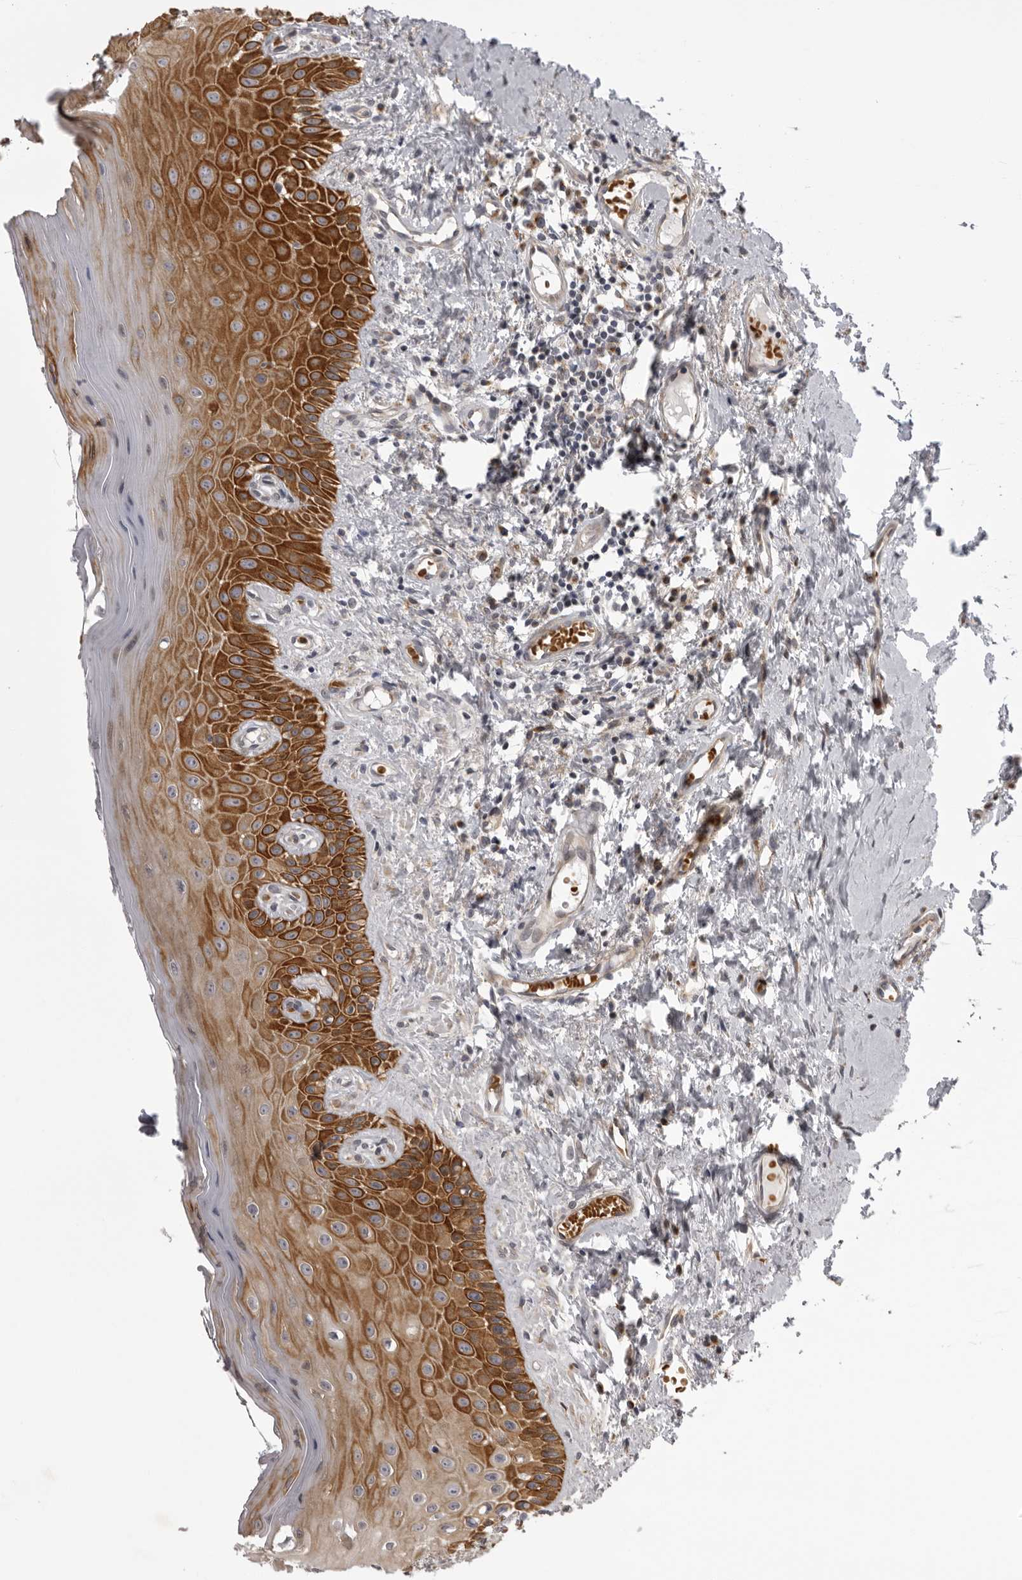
{"staining": {"intensity": "strong", "quantity": "25%-75%", "location": "cytoplasmic/membranous"}, "tissue": "oral mucosa", "cell_type": "Squamous epithelial cells", "image_type": "normal", "snomed": [{"axis": "morphology", "description": "Normal tissue, NOS"}, {"axis": "topography", "description": "Oral tissue"}], "caption": "Immunohistochemistry (IHC) (DAB) staining of normal oral mucosa demonstrates strong cytoplasmic/membranous protein expression in approximately 25%-75% of squamous epithelial cells.", "gene": "EPHA10", "patient": {"sex": "male", "age": 66}}